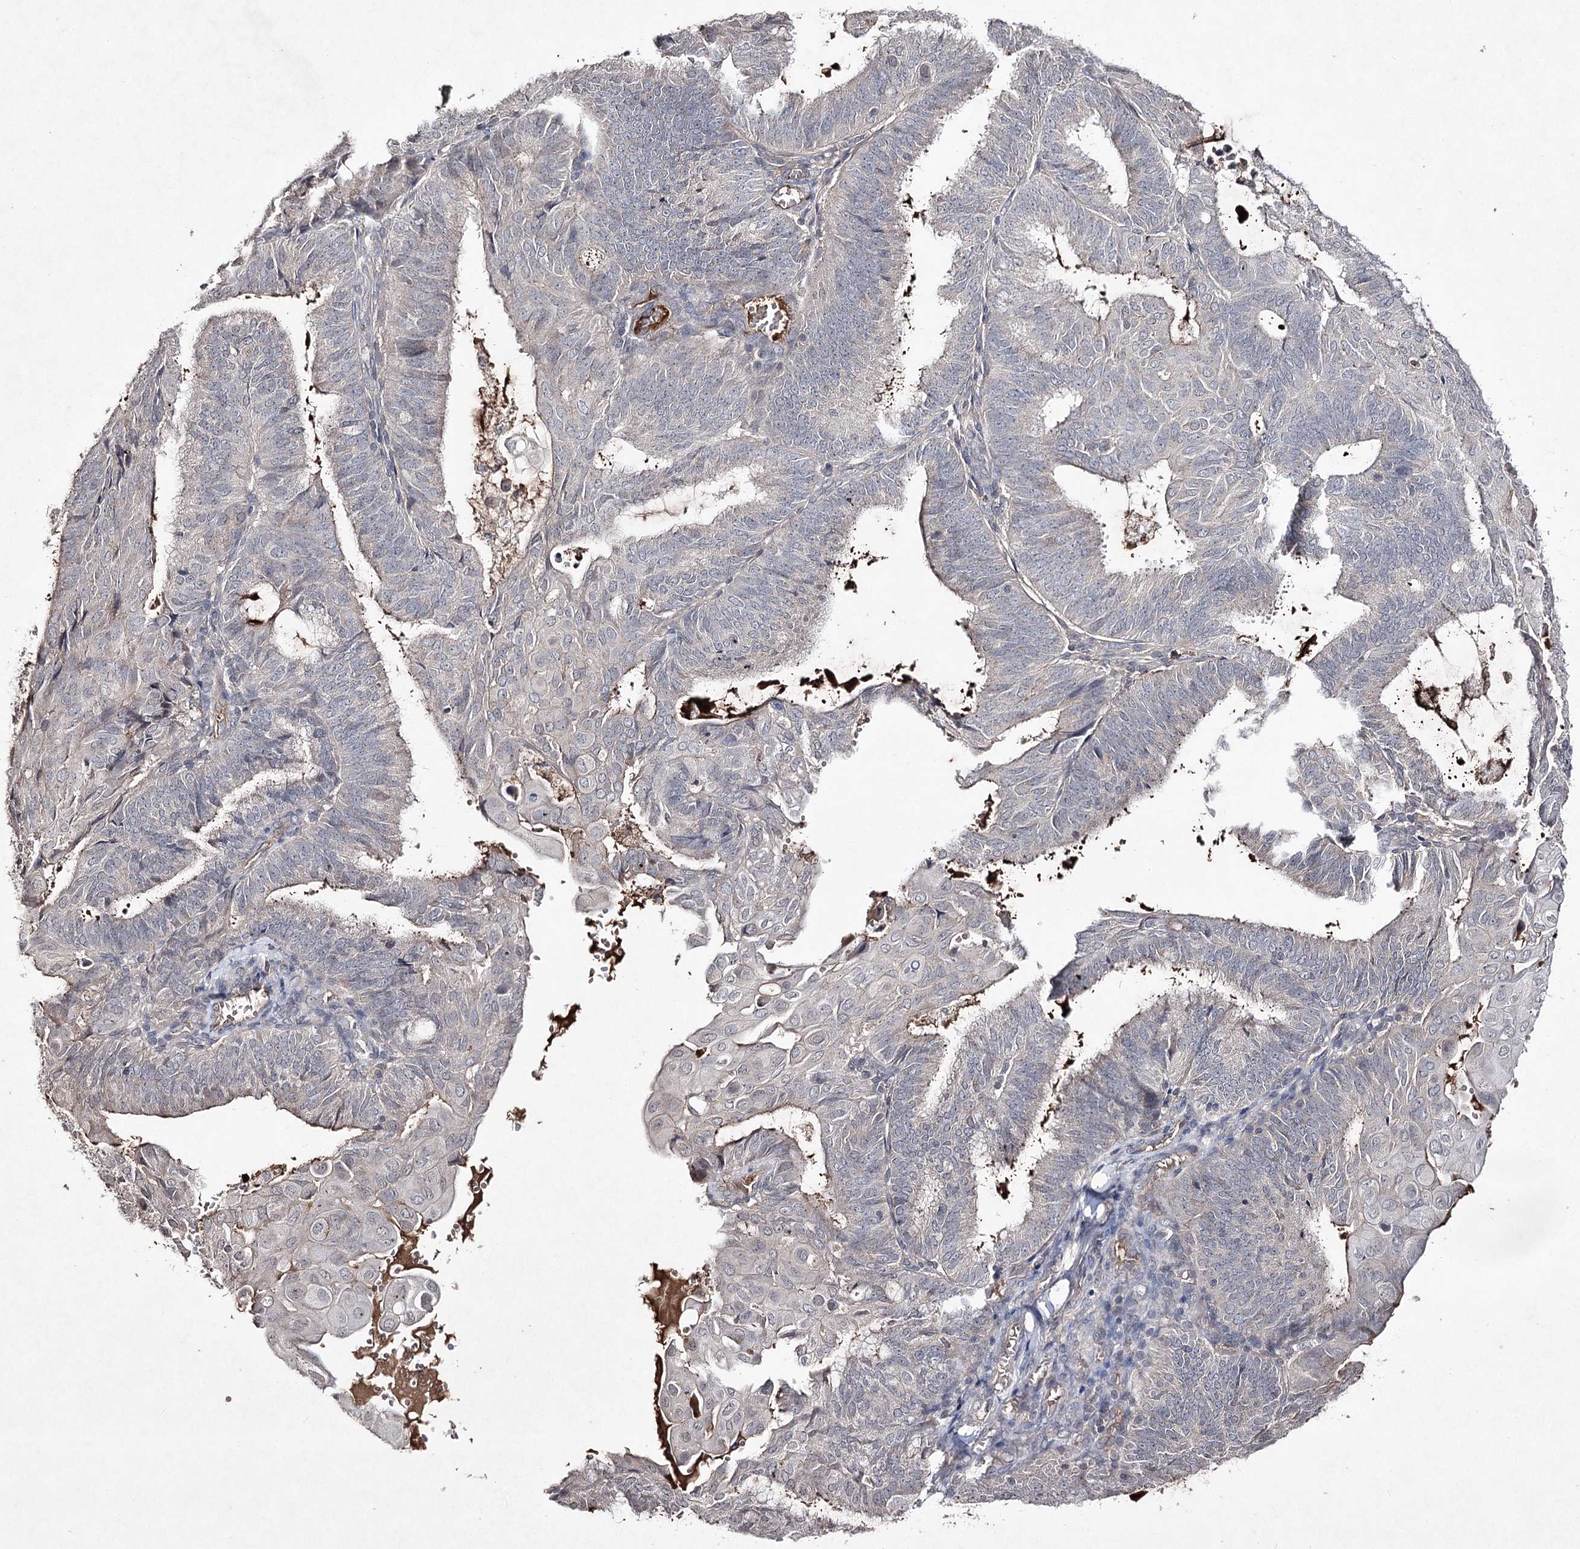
{"staining": {"intensity": "negative", "quantity": "none", "location": "none"}, "tissue": "endometrial cancer", "cell_type": "Tumor cells", "image_type": "cancer", "snomed": [{"axis": "morphology", "description": "Adenocarcinoma, NOS"}, {"axis": "topography", "description": "Endometrium"}], "caption": "Immunohistochemical staining of human endometrial cancer (adenocarcinoma) exhibits no significant staining in tumor cells.", "gene": "SYNGR3", "patient": {"sex": "female", "age": 49}}